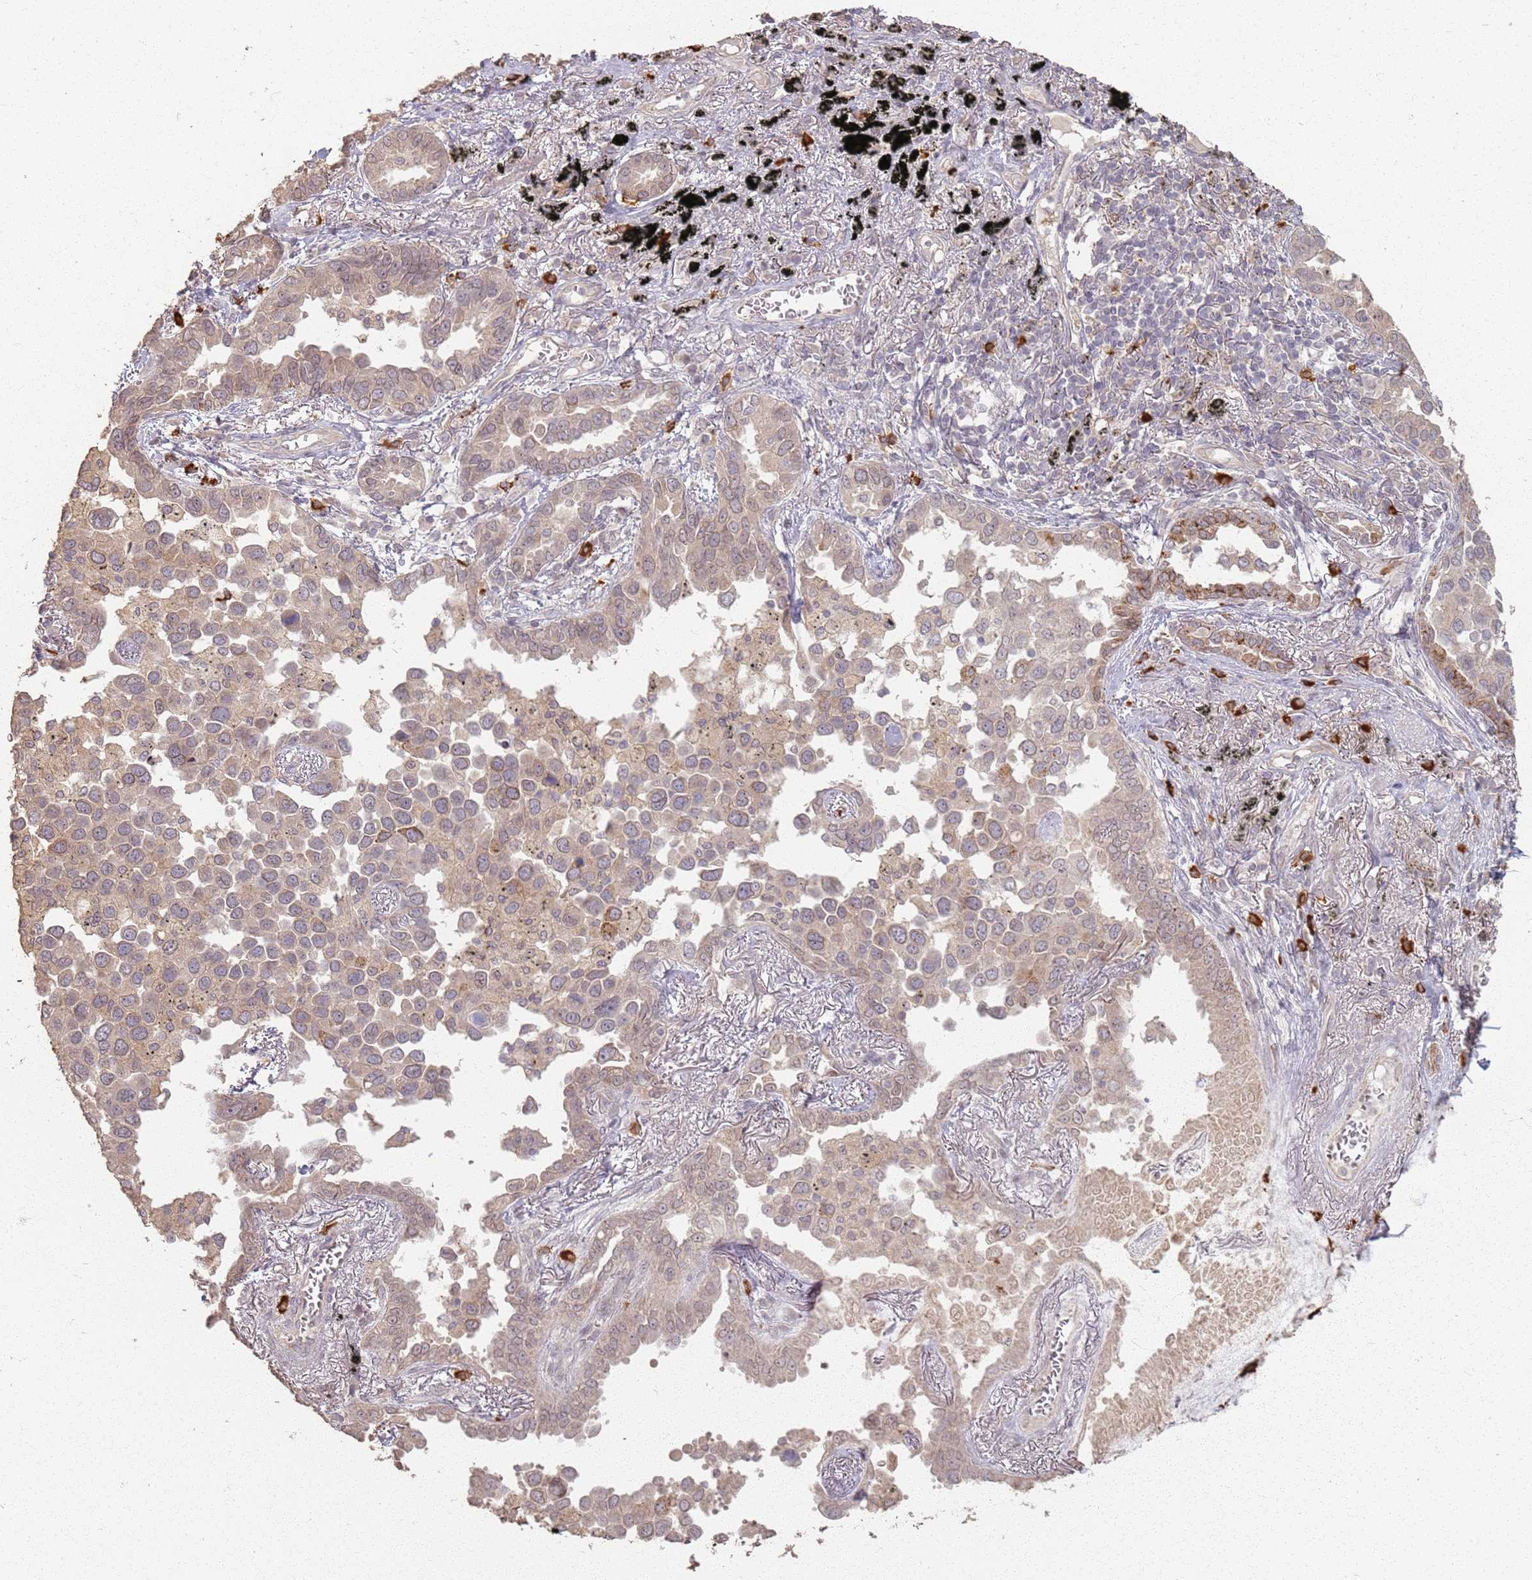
{"staining": {"intensity": "weak", "quantity": ">75%", "location": "cytoplasmic/membranous"}, "tissue": "lung cancer", "cell_type": "Tumor cells", "image_type": "cancer", "snomed": [{"axis": "morphology", "description": "Adenocarcinoma, NOS"}, {"axis": "topography", "description": "Lung"}], "caption": "Weak cytoplasmic/membranous positivity is seen in about >75% of tumor cells in lung cancer (adenocarcinoma).", "gene": "CCDC168", "patient": {"sex": "male", "age": 67}}